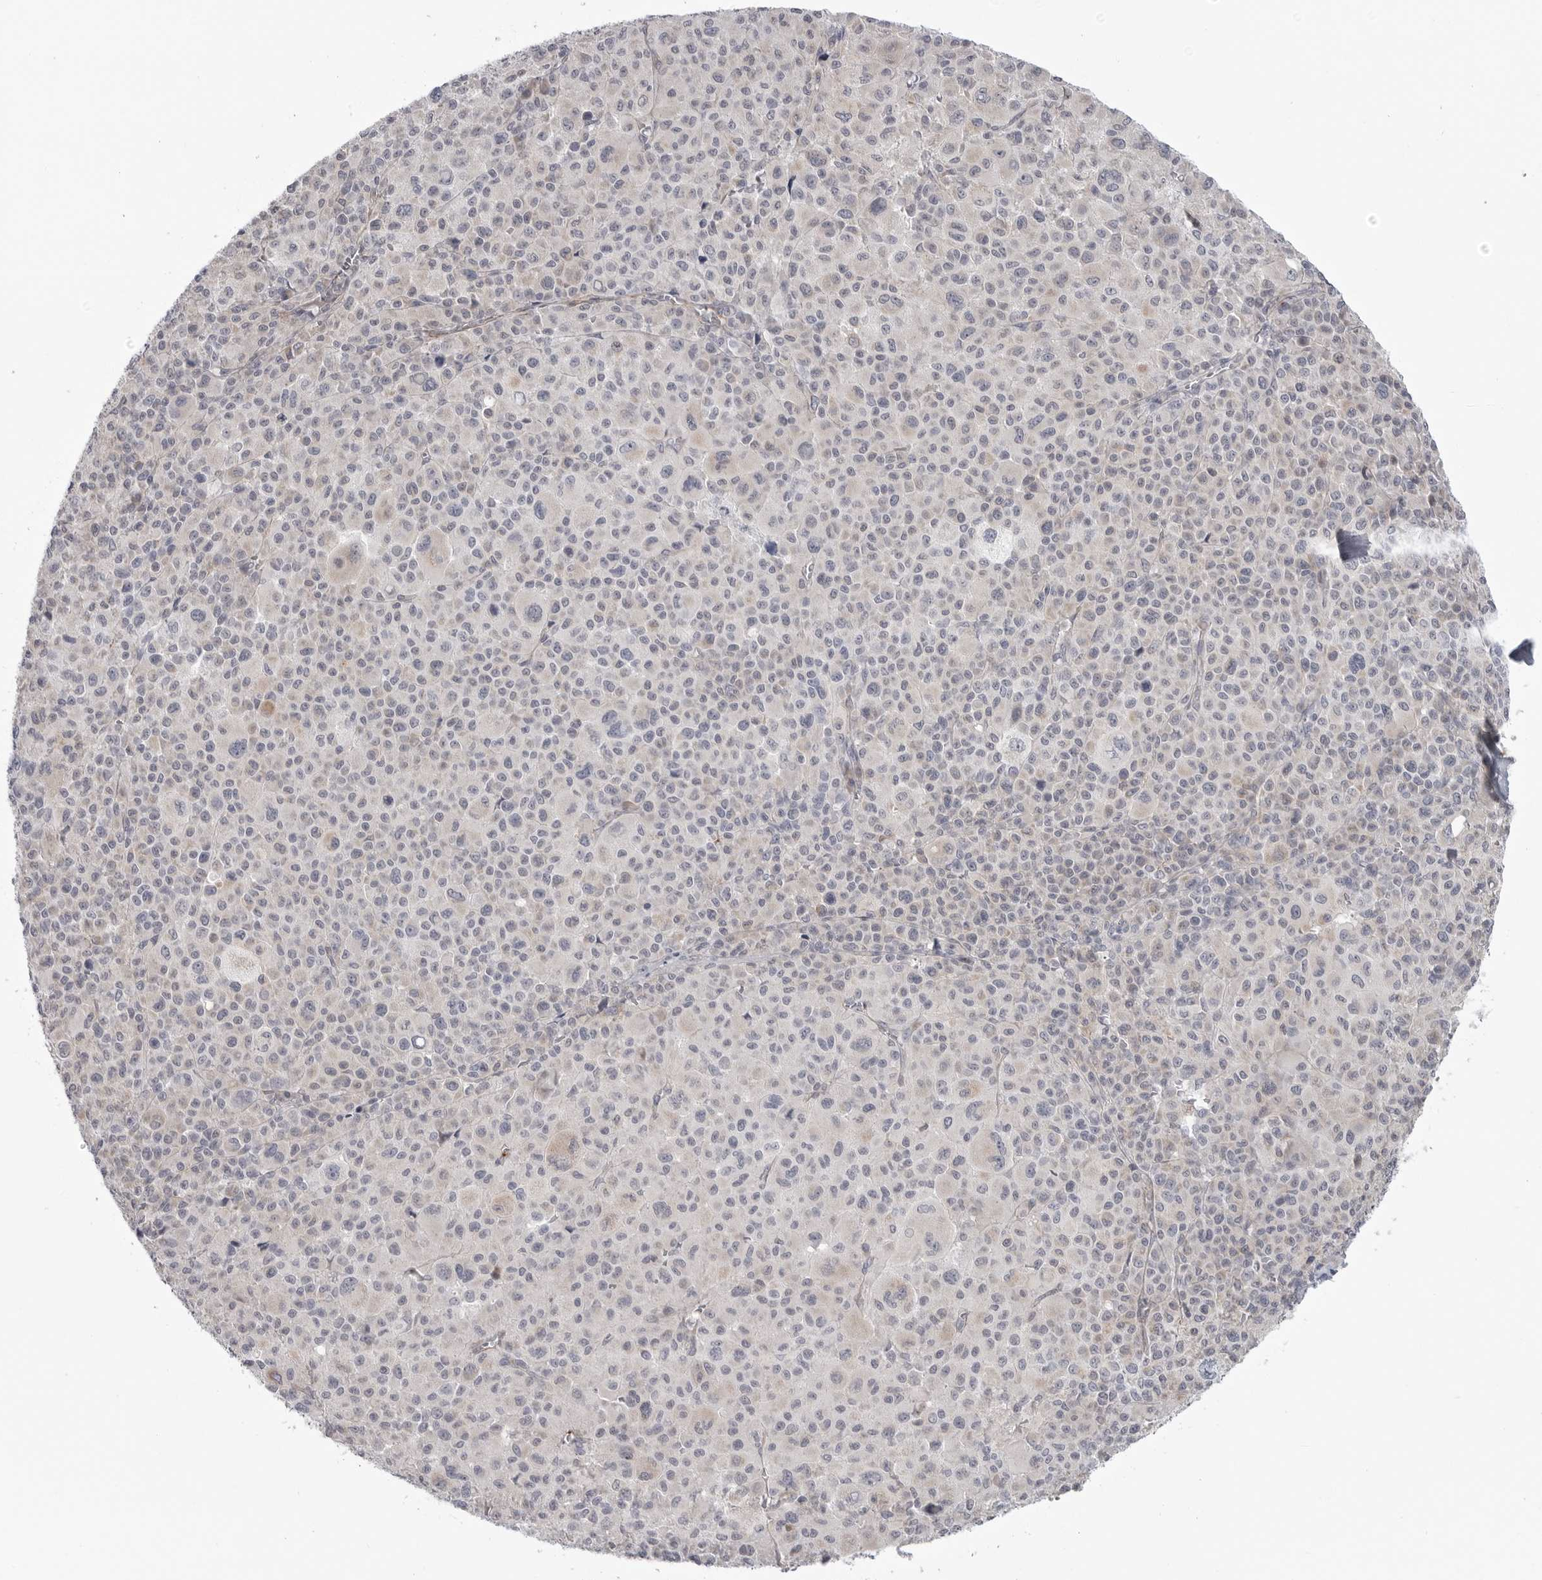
{"staining": {"intensity": "negative", "quantity": "none", "location": "none"}, "tissue": "melanoma", "cell_type": "Tumor cells", "image_type": "cancer", "snomed": [{"axis": "morphology", "description": "Malignant melanoma, Metastatic site"}, {"axis": "topography", "description": "Skin"}], "caption": "Immunohistochemistry (IHC) of malignant melanoma (metastatic site) exhibits no positivity in tumor cells.", "gene": "SCP2", "patient": {"sex": "female", "age": 74}}